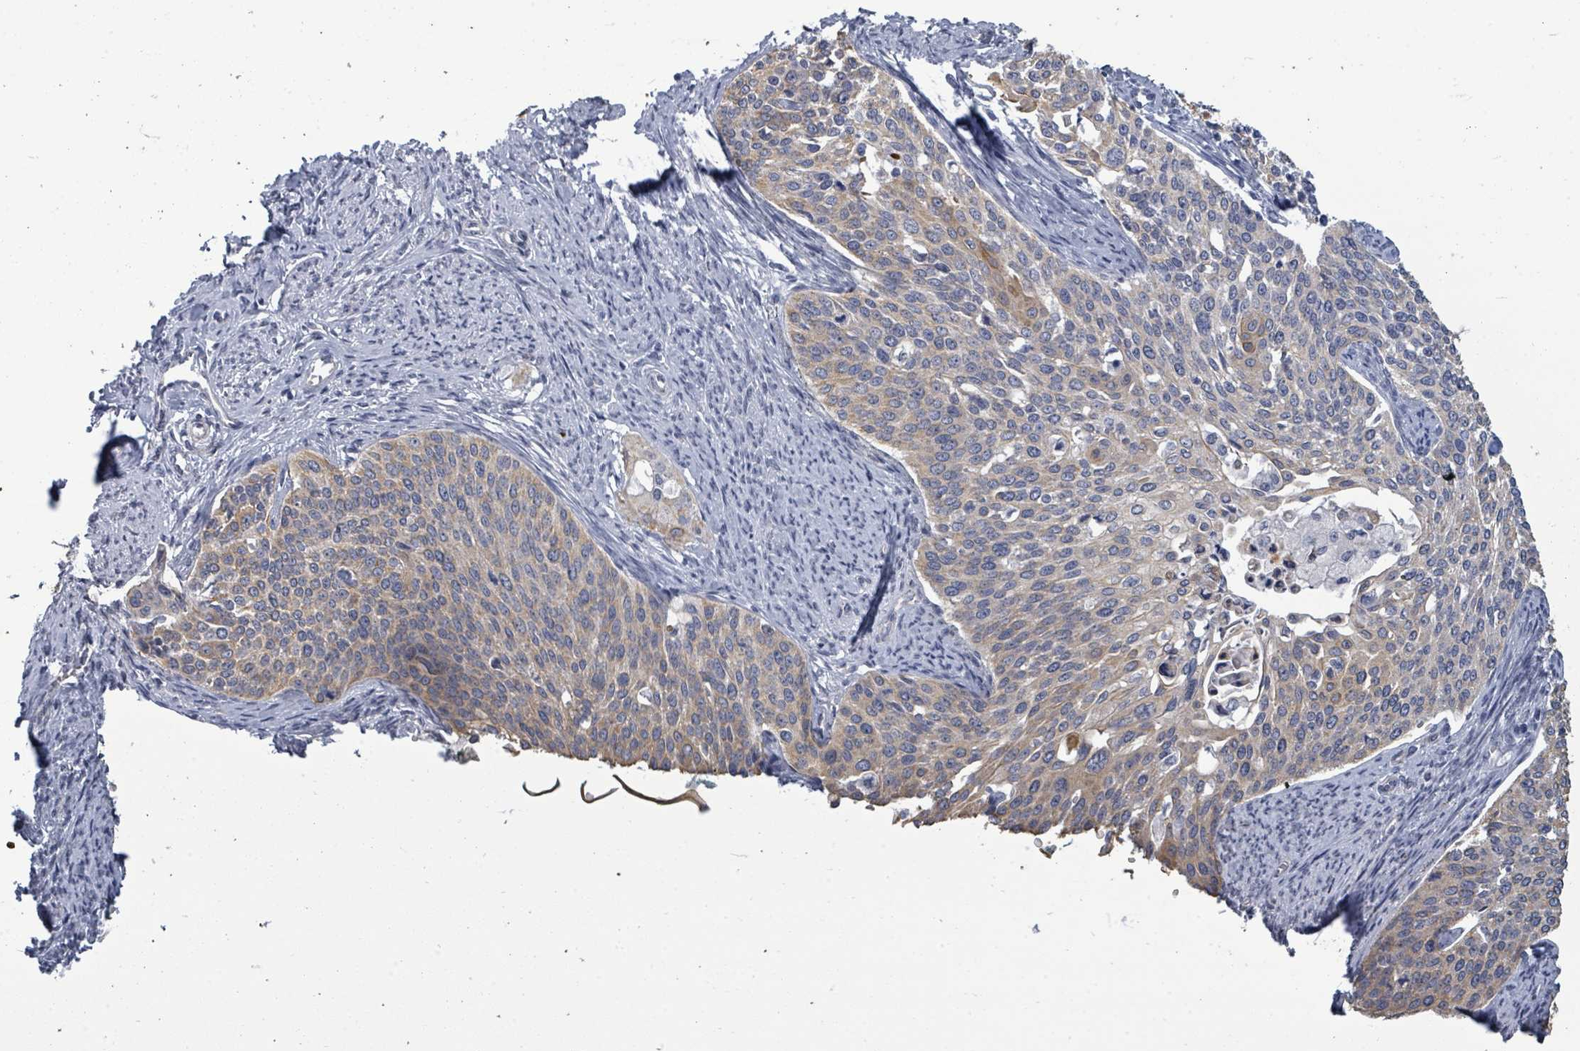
{"staining": {"intensity": "weak", "quantity": "25%-75%", "location": "cytoplasmic/membranous"}, "tissue": "cervical cancer", "cell_type": "Tumor cells", "image_type": "cancer", "snomed": [{"axis": "morphology", "description": "Squamous cell carcinoma, NOS"}, {"axis": "topography", "description": "Cervix"}], "caption": "Immunohistochemistry (IHC) histopathology image of neoplastic tissue: human cervical cancer stained using immunohistochemistry (IHC) demonstrates low levels of weak protein expression localized specifically in the cytoplasmic/membranous of tumor cells, appearing as a cytoplasmic/membranous brown color.", "gene": "ASB12", "patient": {"sex": "female", "age": 44}}